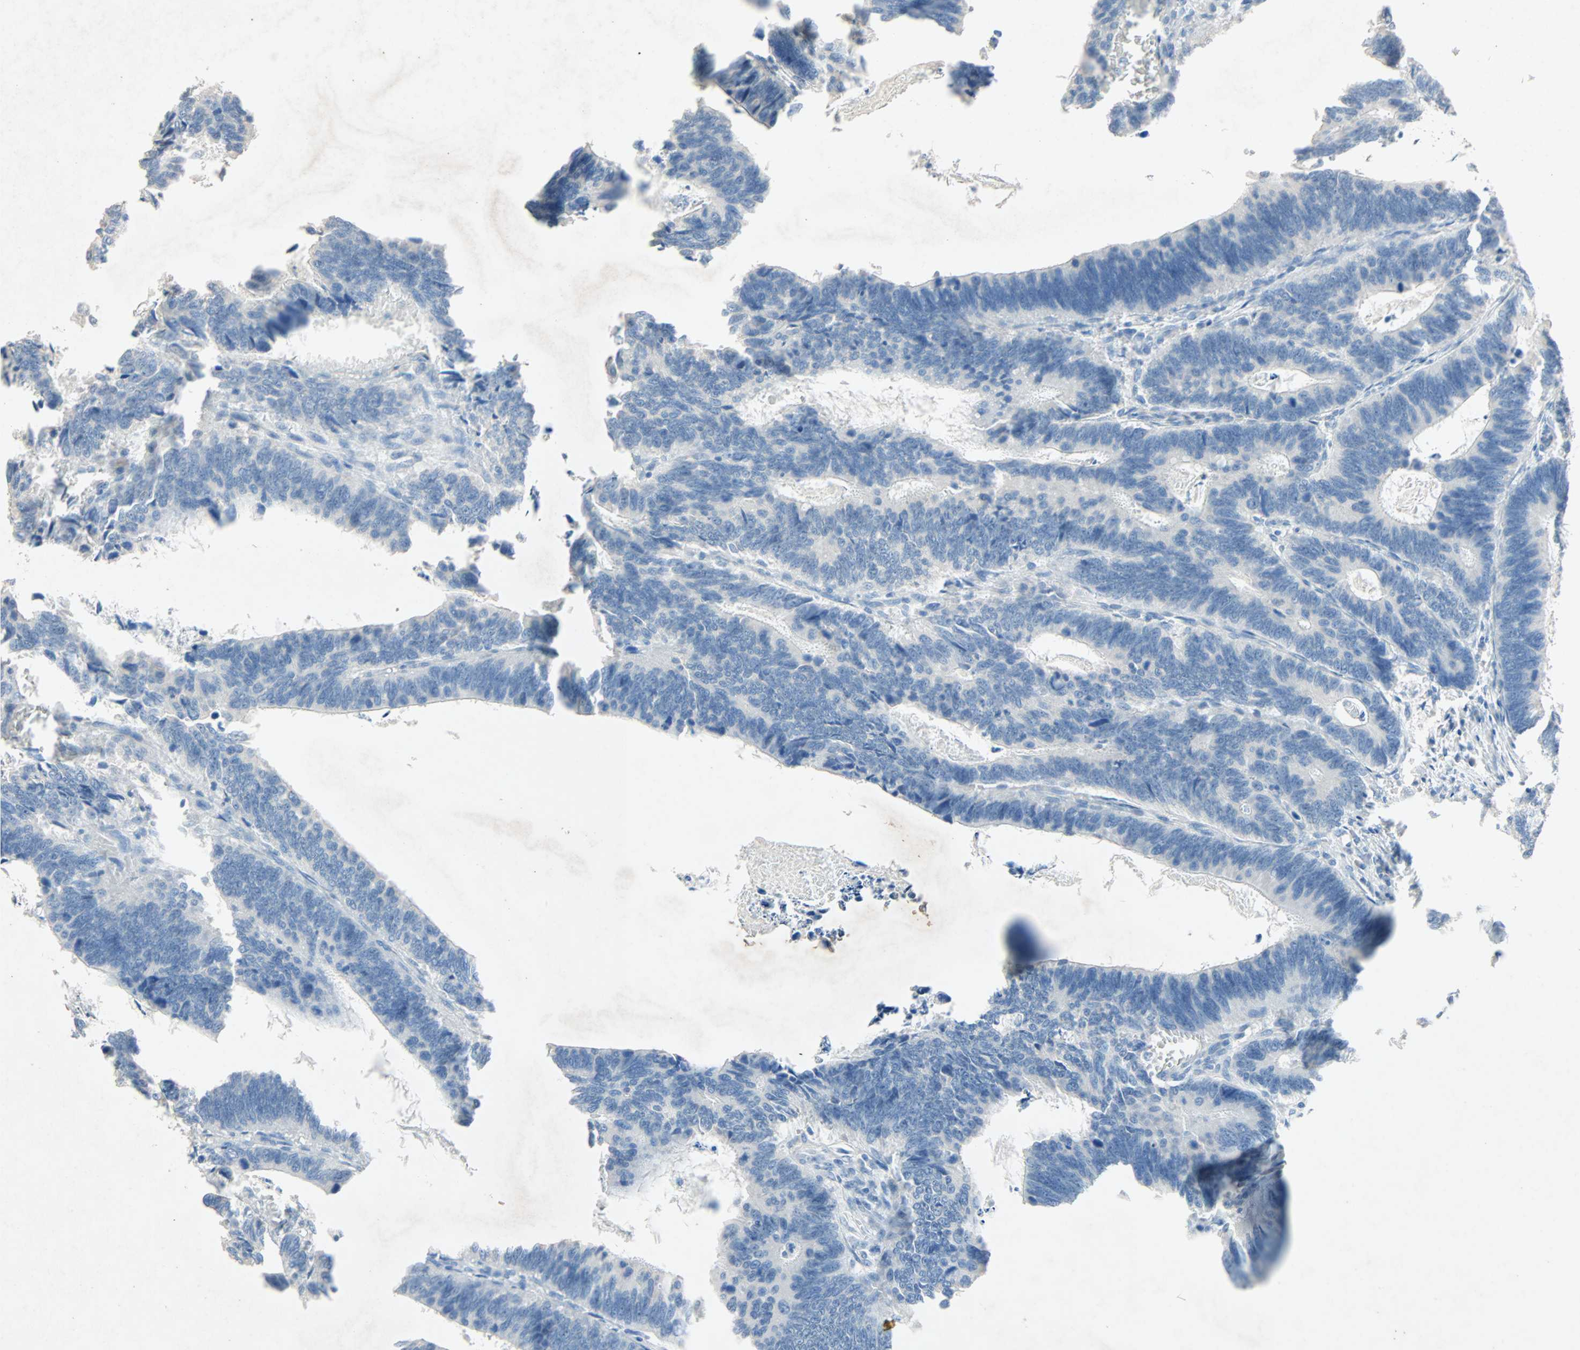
{"staining": {"intensity": "negative", "quantity": "none", "location": "none"}, "tissue": "colorectal cancer", "cell_type": "Tumor cells", "image_type": "cancer", "snomed": [{"axis": "morphology", "description": "Adenocarcinoma, NOS"}, {"axis": "topography", "description": "Colon"}], "caption": "High power microscopy micrograph of an IHC micrograph of colorectal cancer (adenocarcinoma), revealing no significant expression in tumor cells.", "gene": "PCDHB2", "patient": {"sex": "male", "age": 72}}